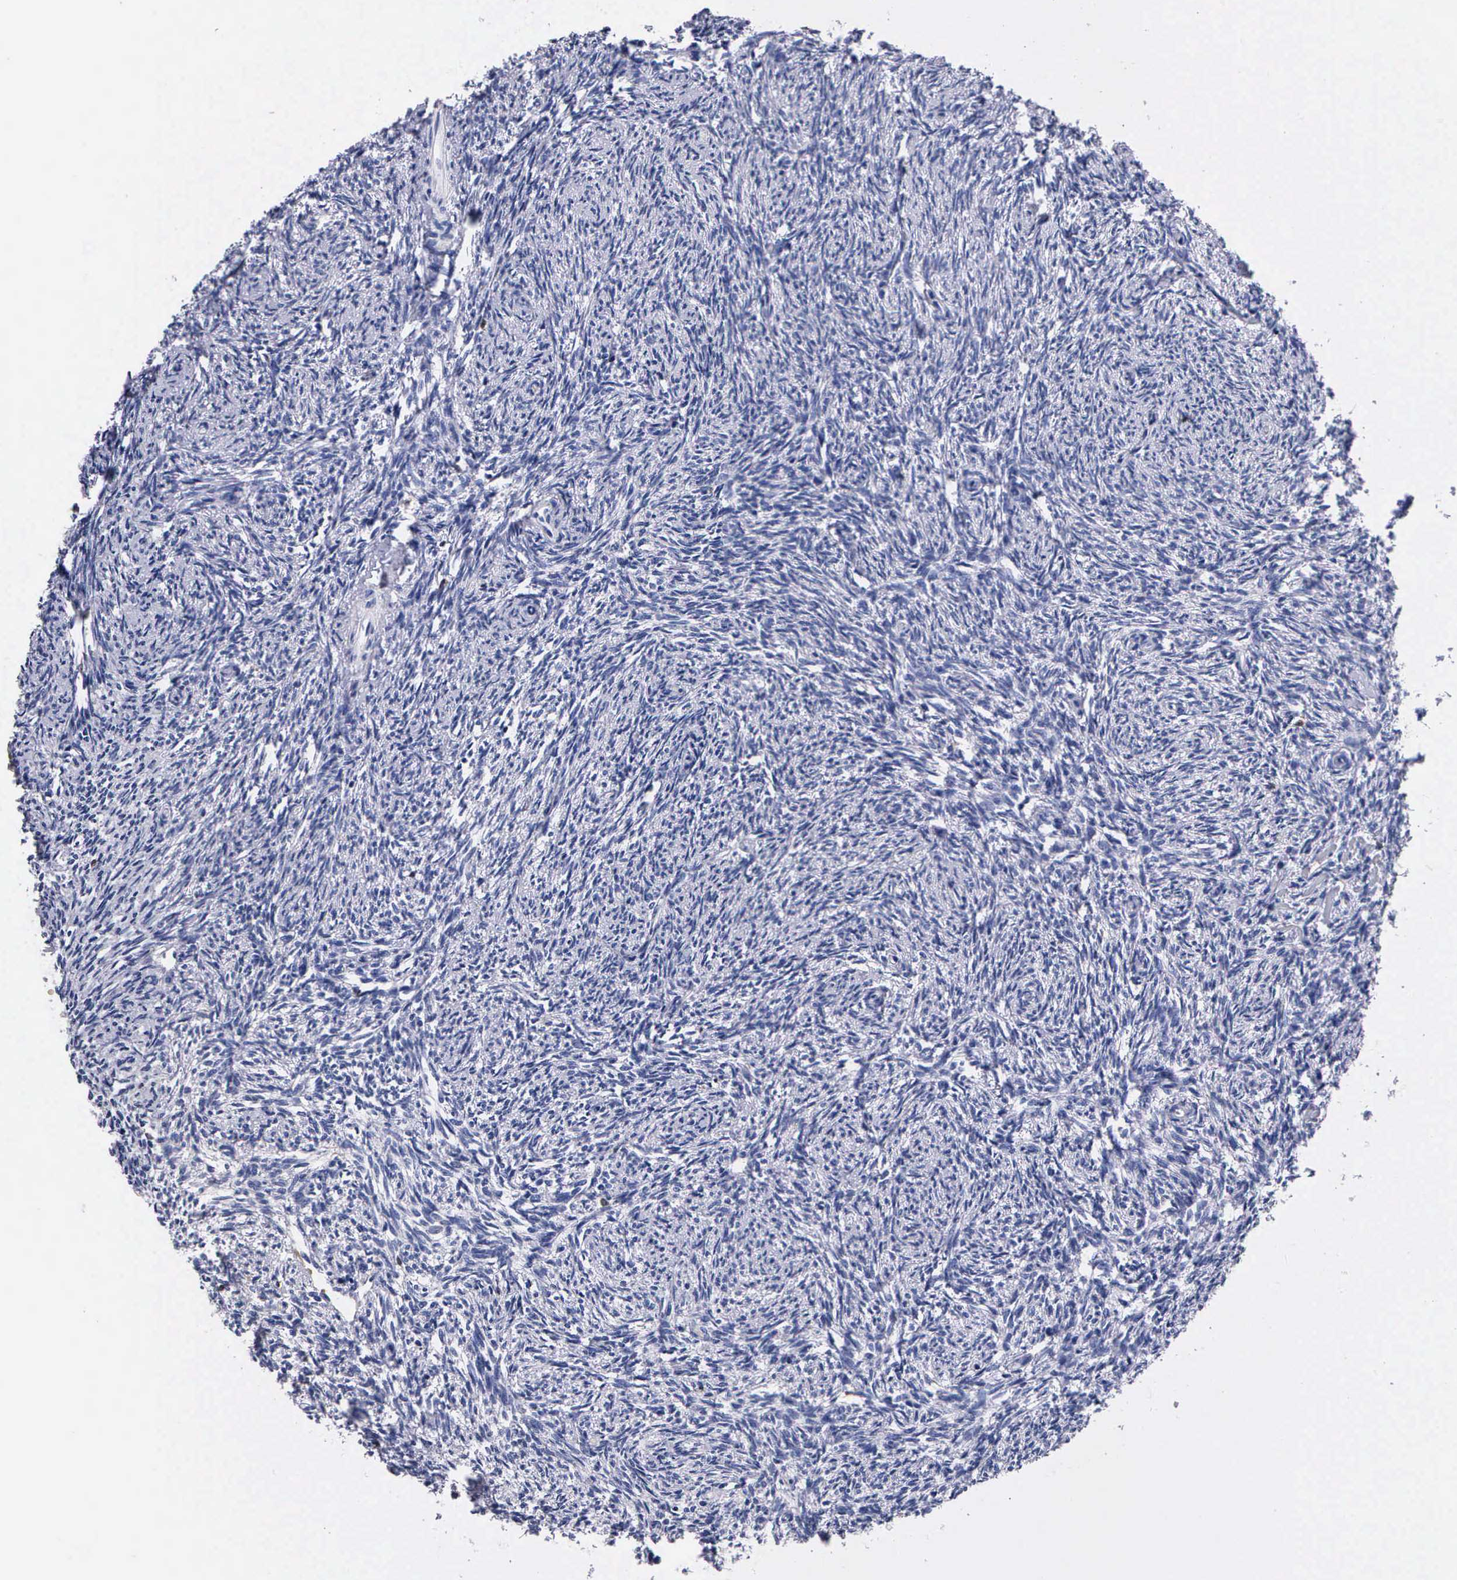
{"staining": {"intensity": "negative", "quantity": "none", "location": "none"}, "tissue": "ovary", "cell_type": "Follicle cells", "image_type": "normal", "snomed": [{"axis": "morphology", "description": "Normal tissue, NOS"}, {"axis": "topography", "description": "Ovary"}], "caption": "Follicle cells are negative for brown protein staining in unremarkable ovary. (DAB (3,3'-diaminobenzidine) IHC visualized using brightfield microscopy, high magnification).", "gene": "RENBP", "patient": {"sex": "female", "age": 54}}